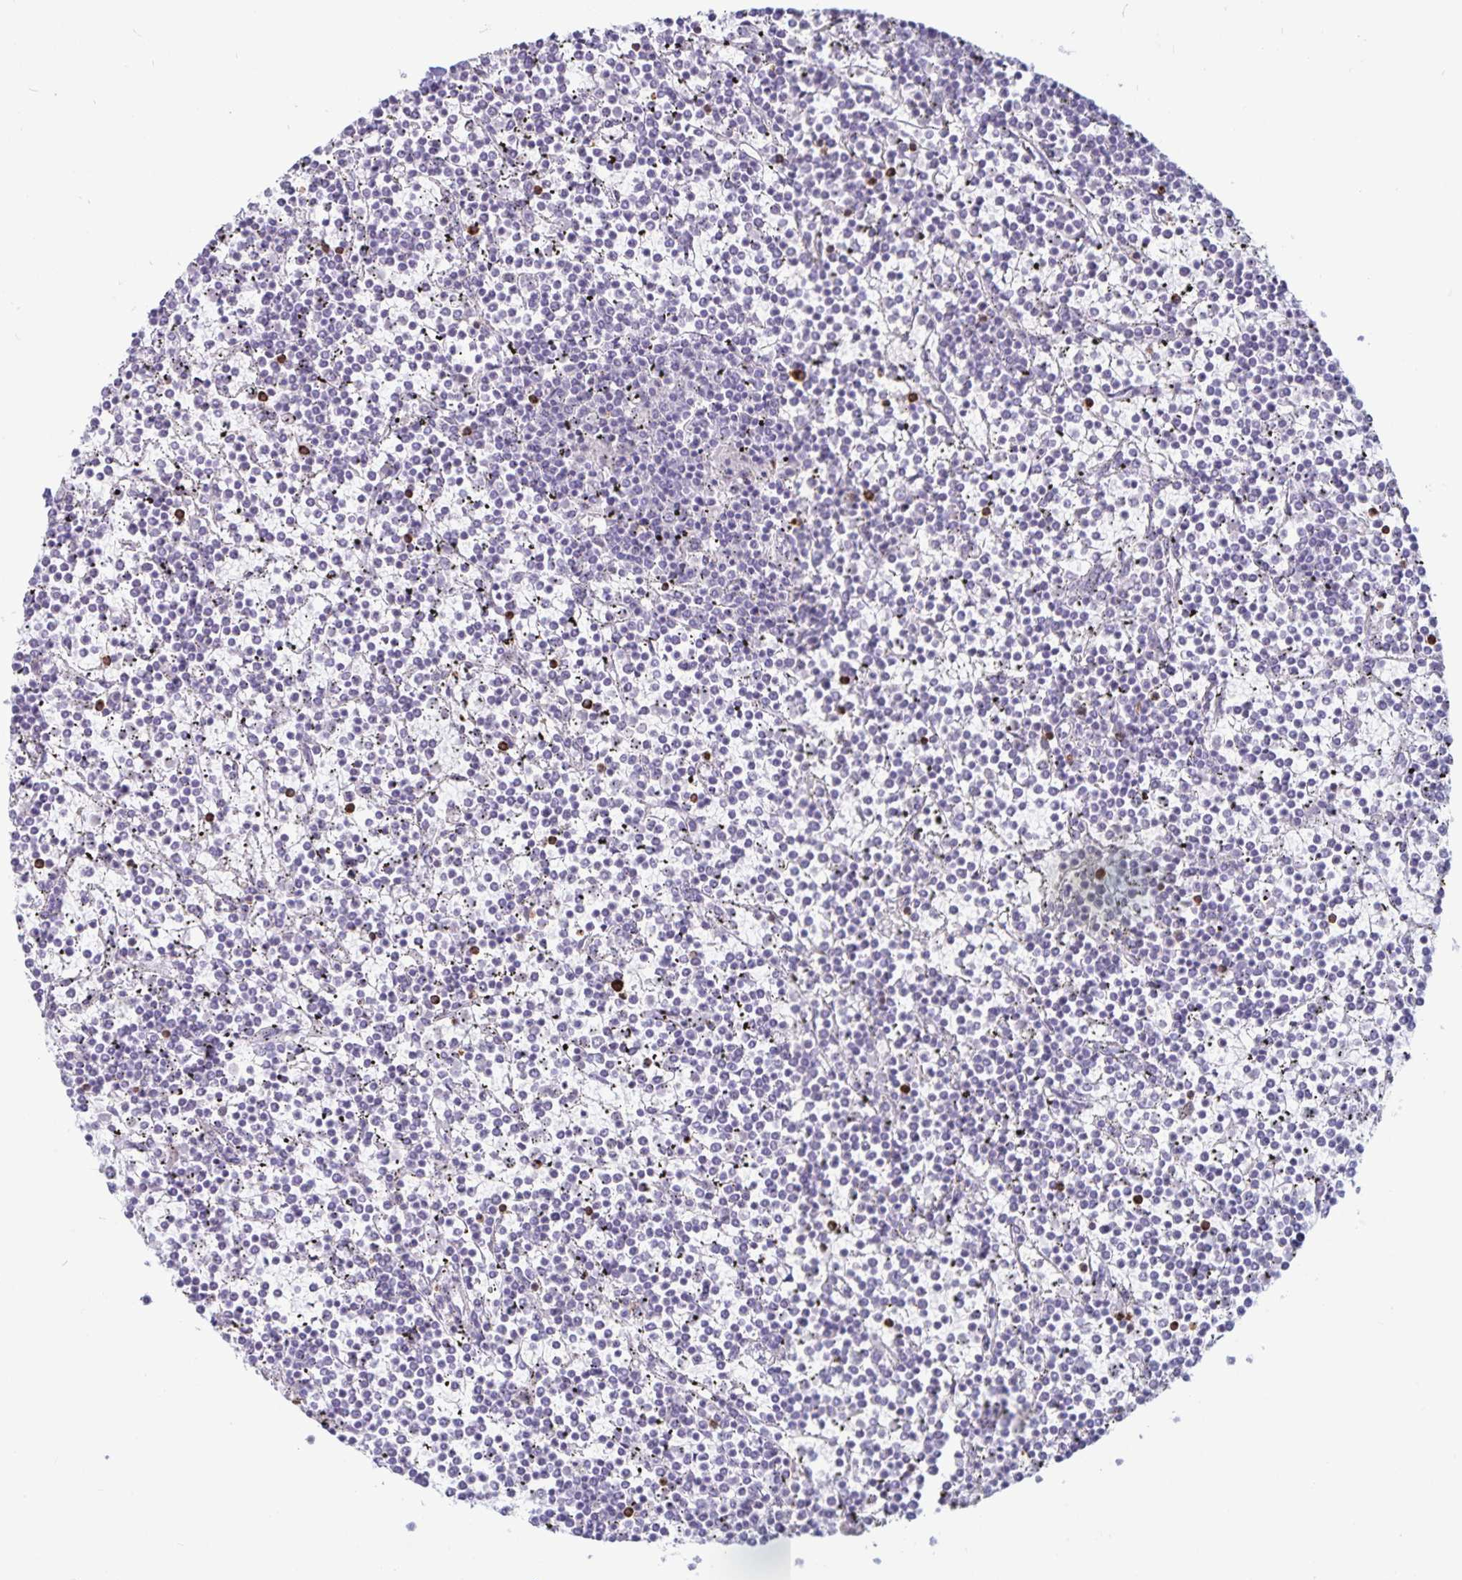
{"staining": {"intensity": "negative", "quantity": "none", "location": "none"}, "tissue": "lymphoma", "cell_type": "Tumor cells", "image_type": "cancer", "snomed": [{"axis": "morphology", "description": "Malignant lymphoma, non-Hodgkin's type, Low grade"}, {"axis": "topography", "description": "Spleen"}], "caption": "Low-grade malignant lymphoma, non-Hodgkin's type was stained to show a protein in brown. There is no significant staining in tumor cells. (Brightfield microscopy of DAB immunohistochemistry at high magnification).", "gene": "GNLY", "patient": {"sex": "female", "age": 19}}